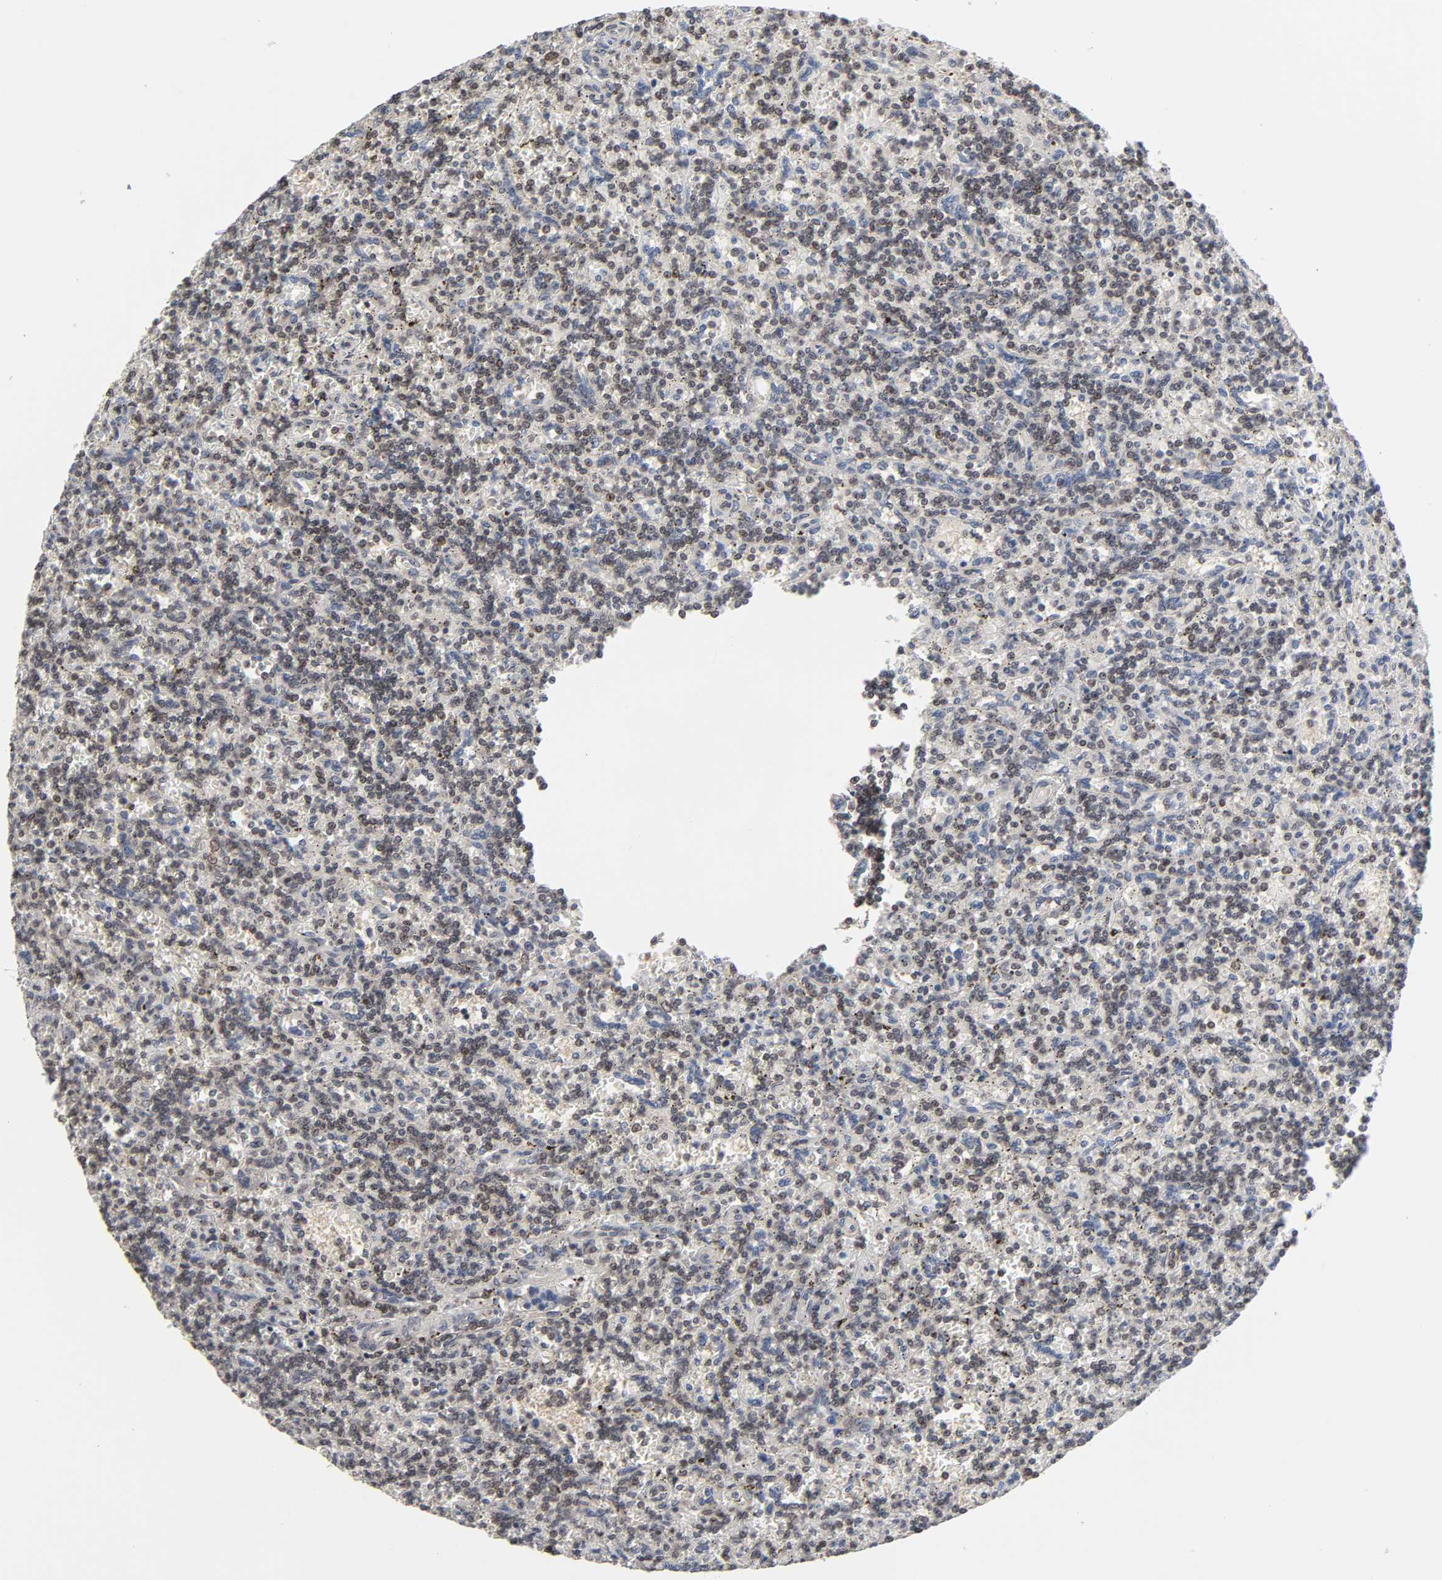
{"staining": {"intensity": "weak", "quantity": "25%-75%", "location": "nuclear"}, "tissue": "lymphoma", "cell_type": "Tumor cells", "image_type": "cancer", "snomed": [{"axis": "morphology", "description": "Malignant lymphoma, non-Hodgkin's type, Low grade"}, {"axis": "topography", "description": "Spleen"}], "caption": "Immunohistochemistry (IHC) (DAB (3,3'-diaminobenzidine)) staining of lymphoma exhibits weak nuclear protein expression in approximately 25%-75% of tumor cells.", "gene": "CPN2", "patient": {"sex": "male", "age": 73}}